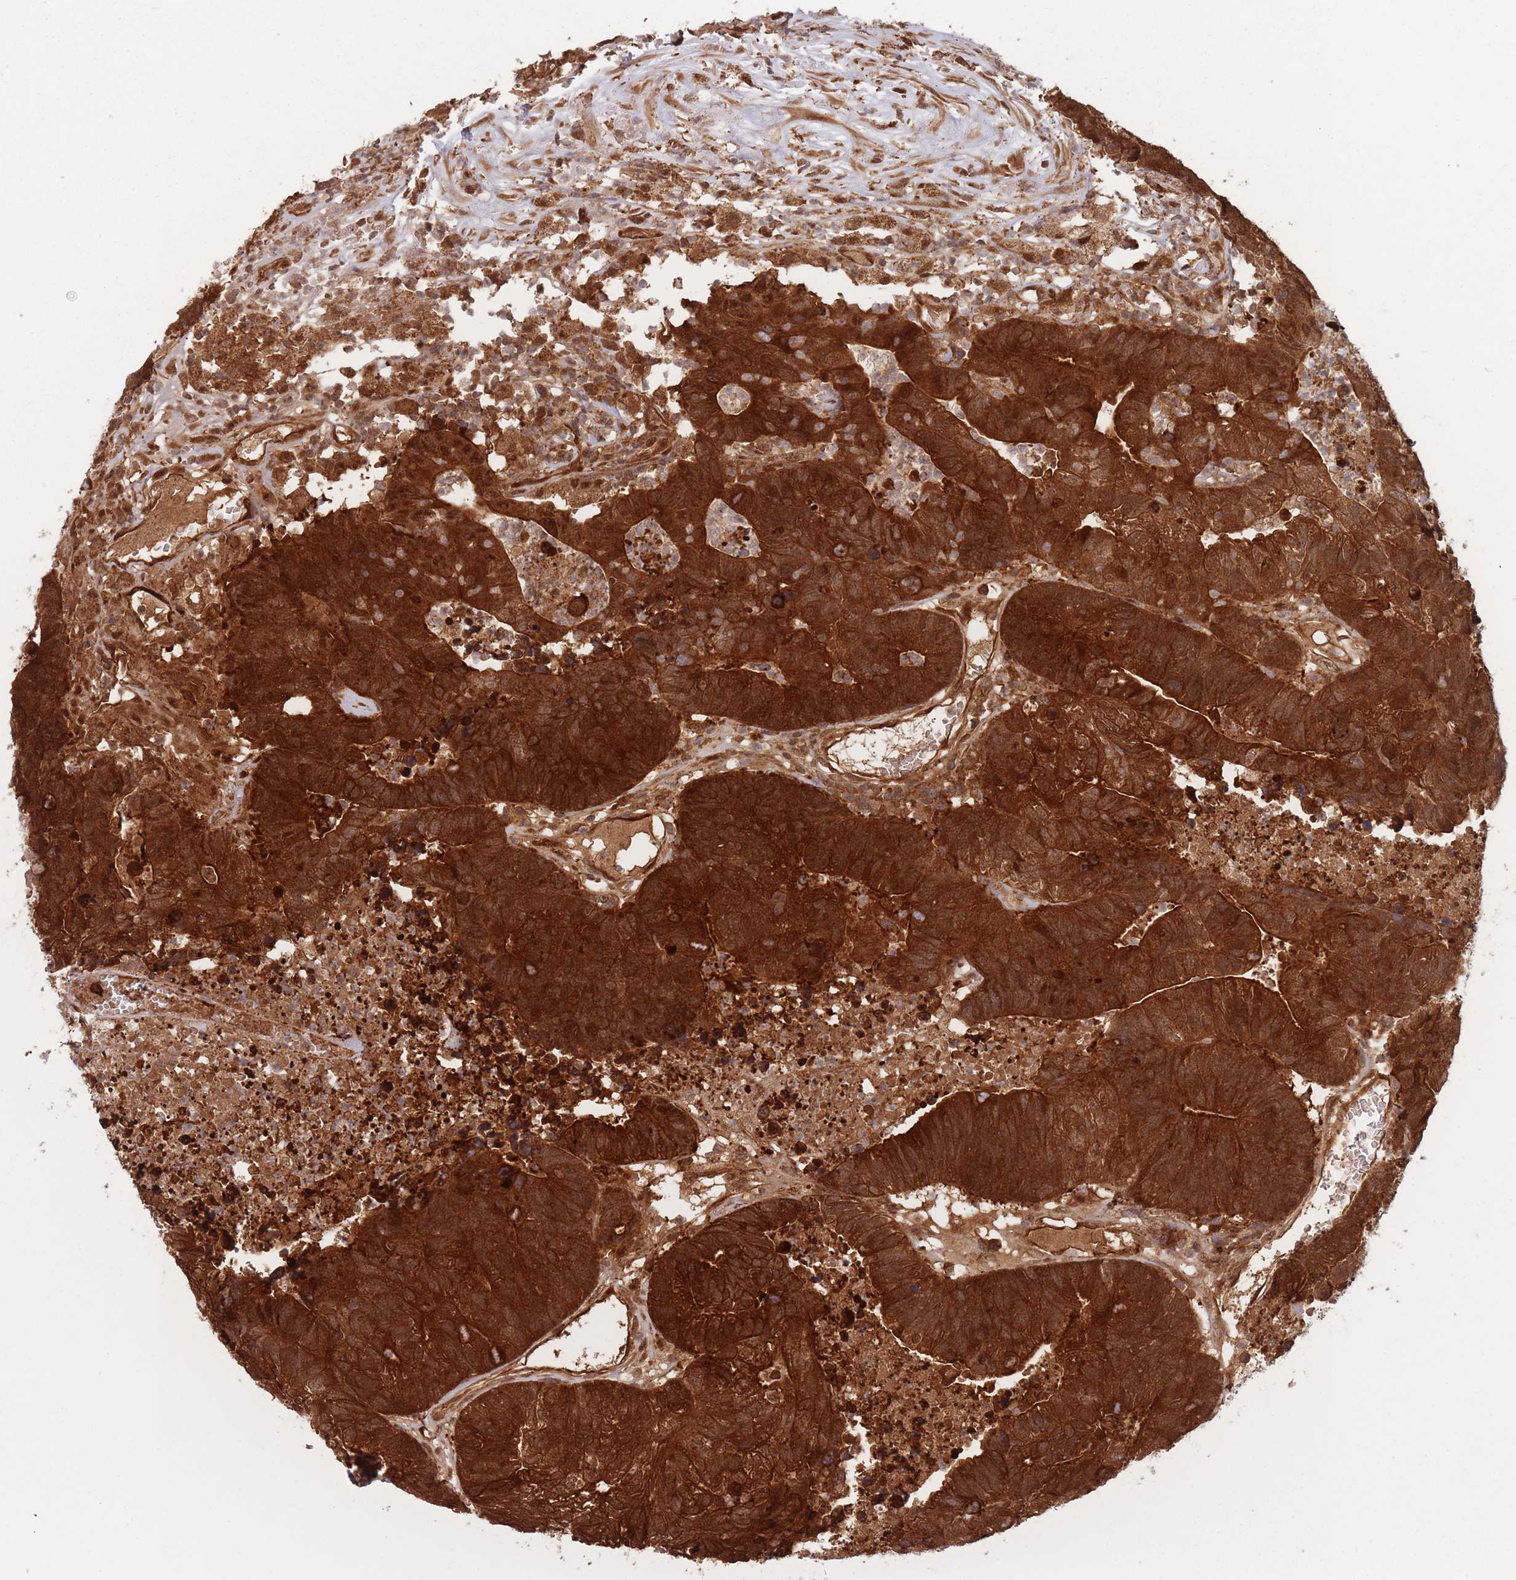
{"staining": {"intensity": "strong", "quantity": ">75%", "location": "cytoplasmic/membranous"}, "tissue": "colorectal cancer", "cell_type": "Tumor cells", "image_type": "cancer", "snomed": [{"axis": "morphology", "description": "Adenocarcinoma, NOS"}, {"axis": "topography", "description": "Colon"}], "caption": "Human colorectal cancer stained with a brown dye displays strong cytoplasmic/membranous positive expression in approximately >75% of tumor cells.", "gene": "PODXL2", "patient": {"sex": "female", "age": 48}}